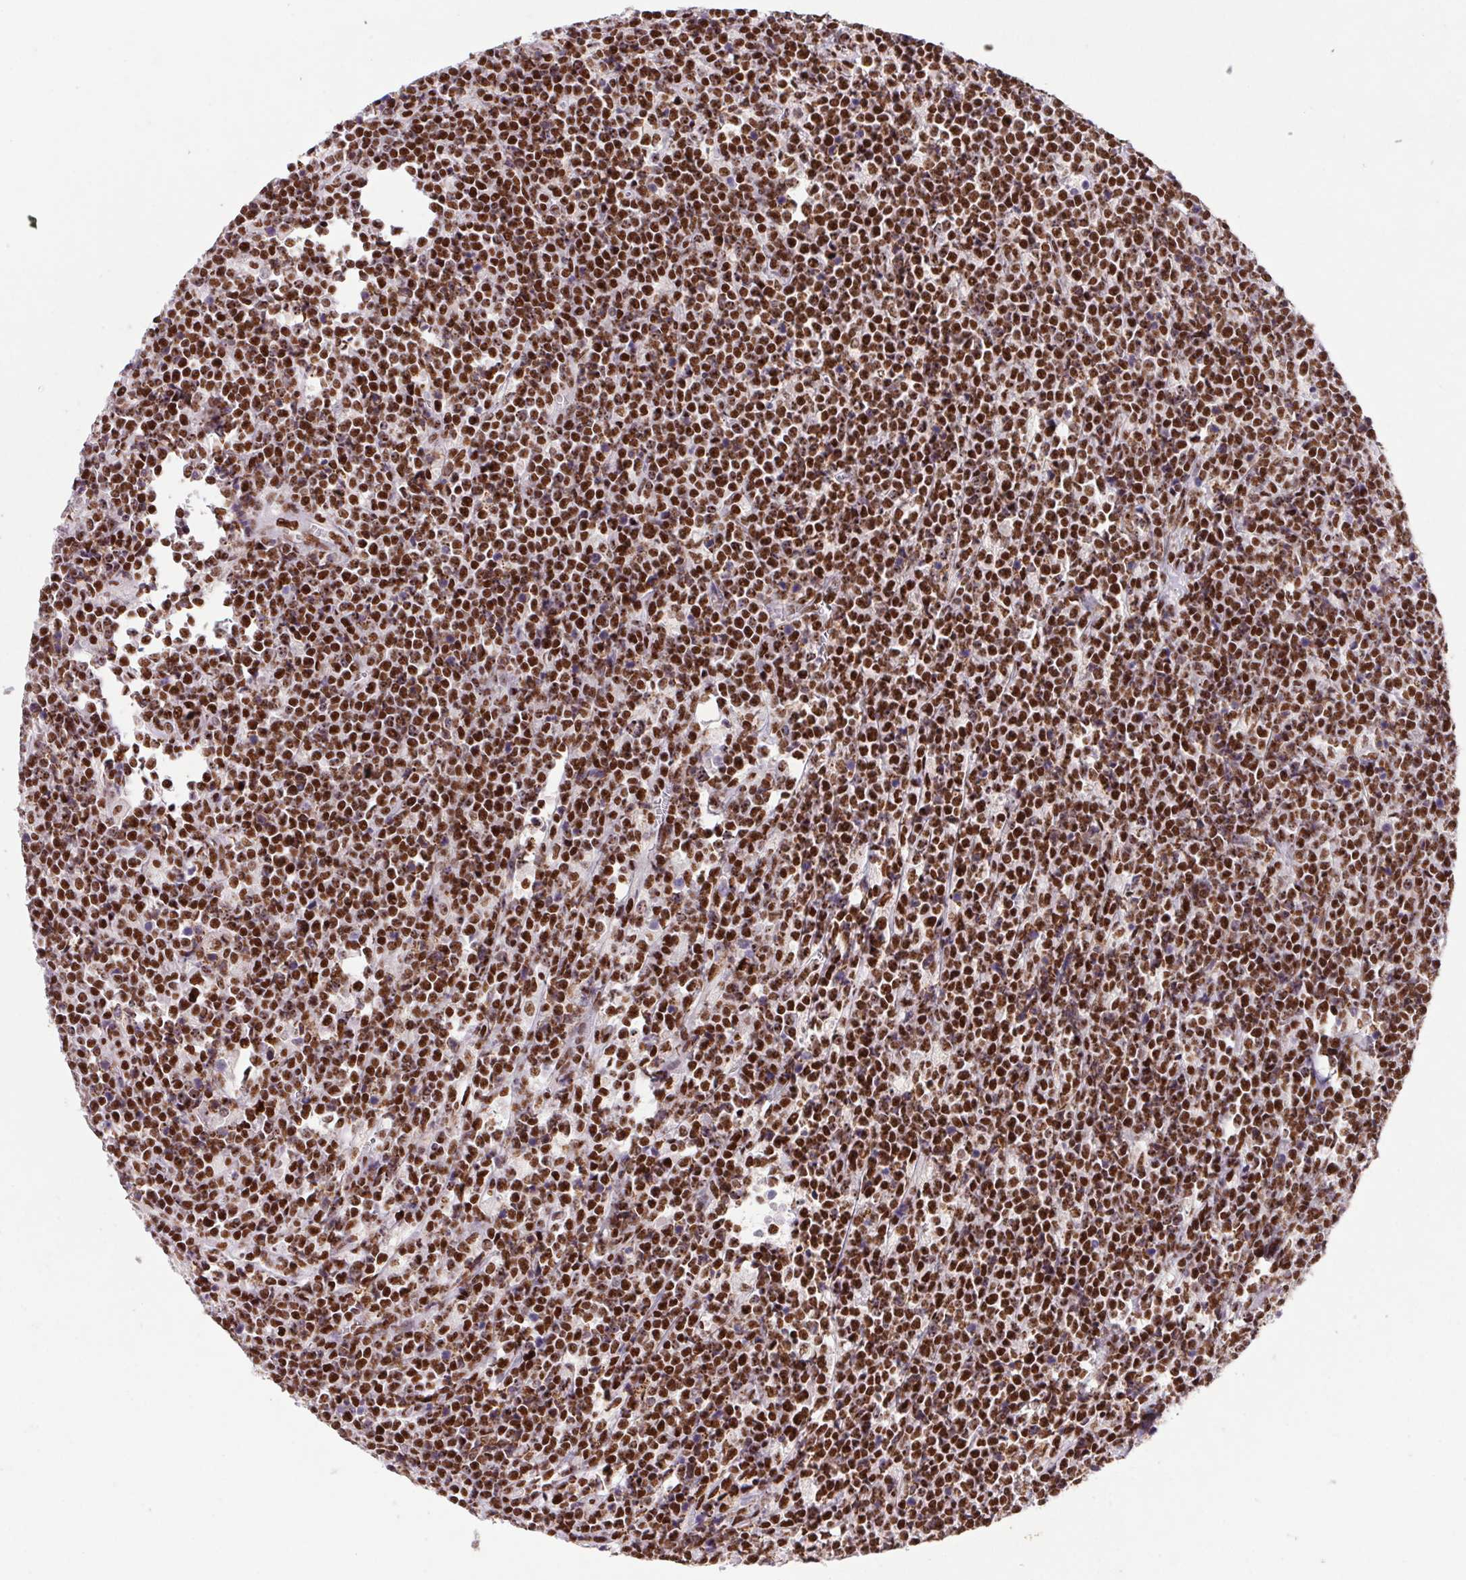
{"staining": {"intensity": "strong", "quantity": ">75%", "location": "nuclear"}, "tissue": "lymphoma", "cell_type": "Tumor cells", "image_type": "cancer", "snomed": [{"axis": "morphology", "description": "Malignant lymphoma, non-Hodgkin's type, High grade"}, {"axis": "topography", "description": "Small intestine"}], "caption": "Immunohistochemical staining of lymphoma shows strong nuclear protein positivity in about >75% of tumor cells.", "gene": "LDLRAD4", "patient": {"sex": "female", "age": 56}}